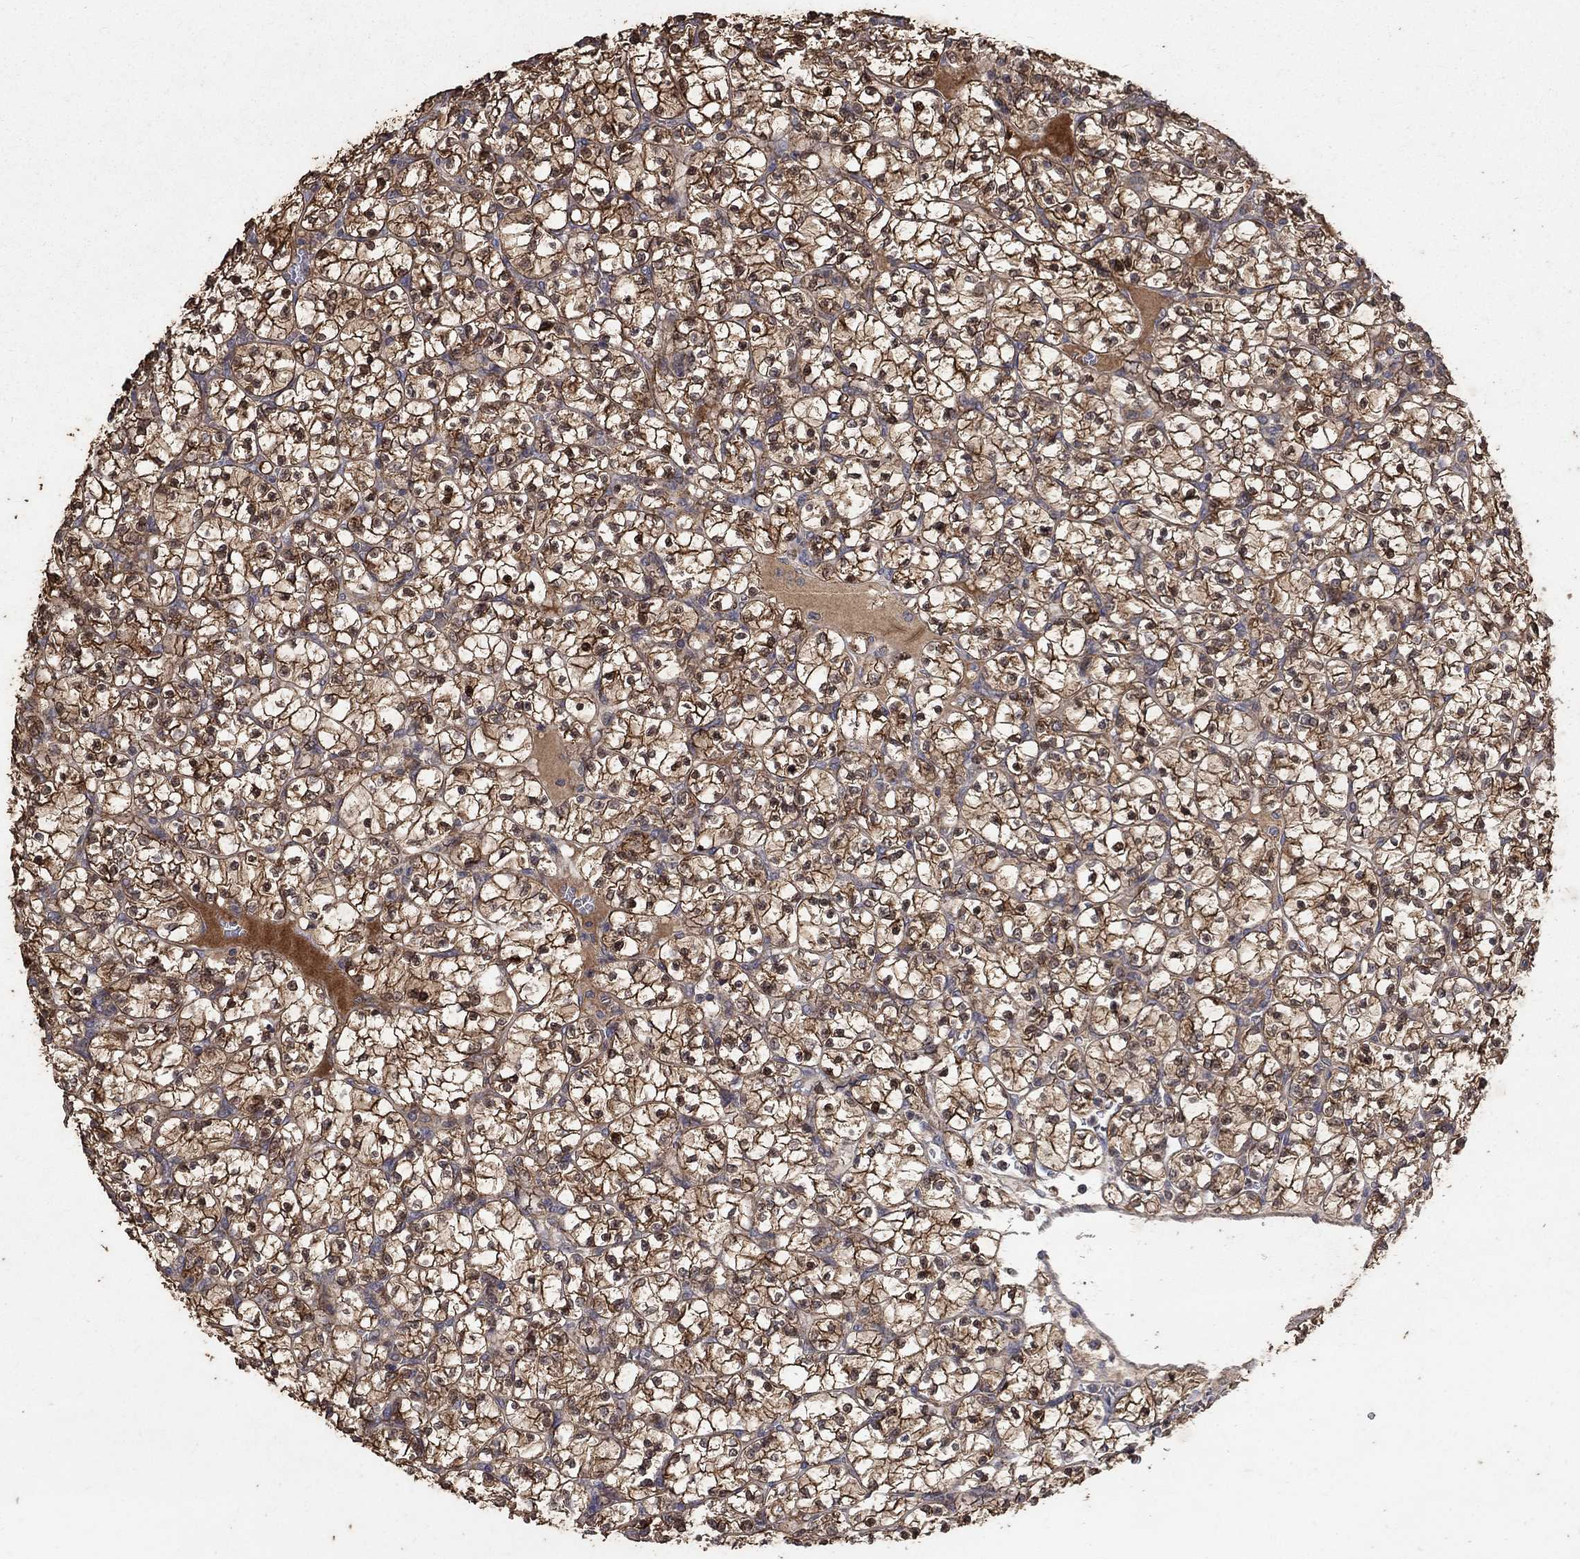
{"staining": {"intensity": "strong", "quantity": ">75%", "location": "cytoplasmic/membranous"}, "tissue": "renal cancer", "cell_type": "Tumor cells", "image_type": "cancer", "snomed": [{"axis": "morphology", "description": "Adenocarcinoma, NOS"}, {"axis": "topography", "description": "Kidney"}], "caption": "Strong cytoplasmic/membranous protein staining is appreciated in about >75% of tumor cells in adenocarcinoma (renal).", "gene": "C17orf75", "patient": {"sex": "female", "age": 89}}